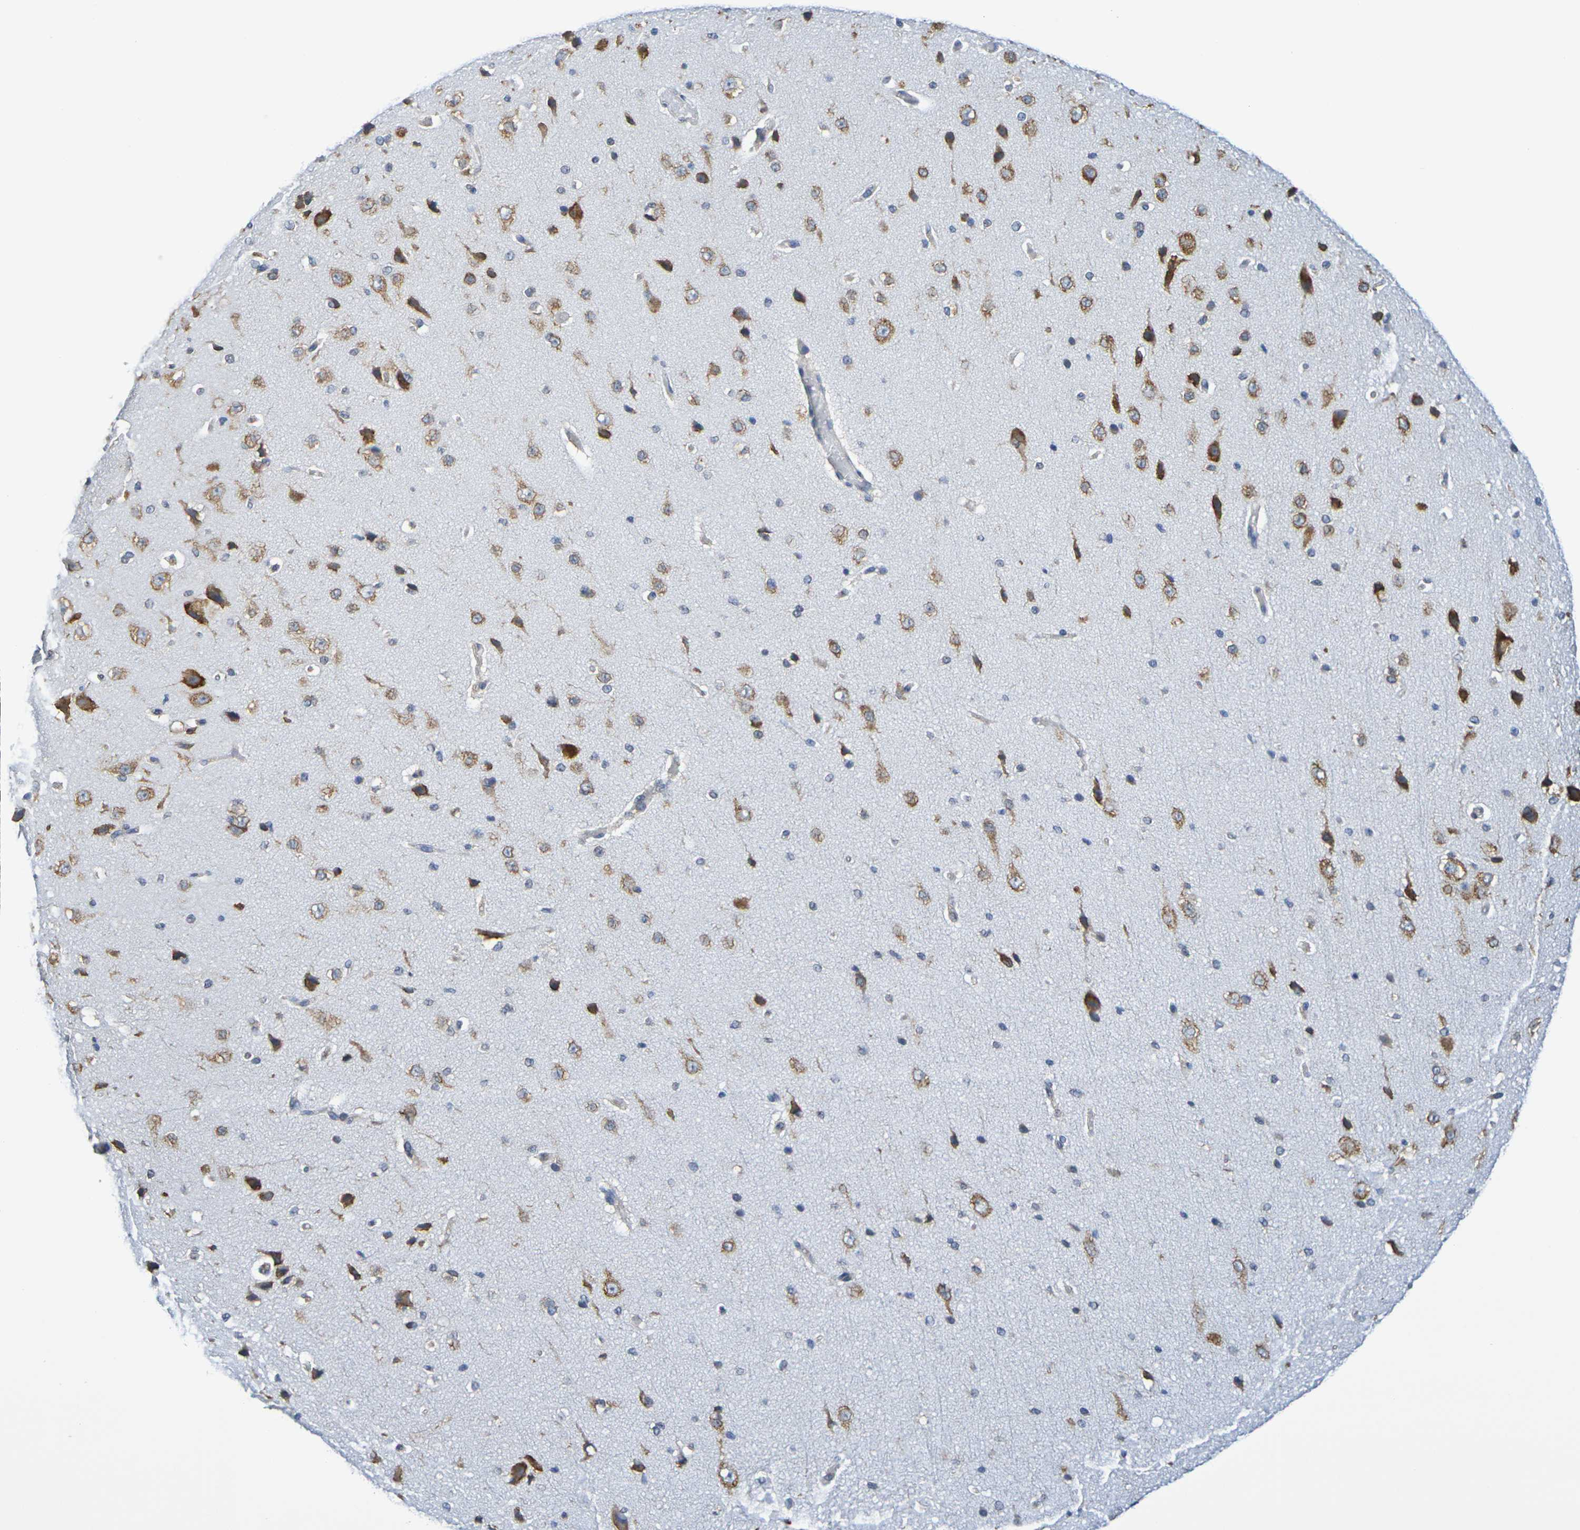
{"staining": {"intensity": "negative", "quantity": "none", "location": "none"}, "tissue": "cerebral cortex", "cell_type": "Endothelial cells", "image_type": "normal", "snomed": [{"axis": "morphology", "description": "Normal tissue, NOS"}, {"axis": "morphology", "description": "Developmental malformation"}, {"axis": "topography", "description": "Cerebral cortex"}], "caption": "Immunohistochemical staining of normal cerebral cortex exhibits no significant staining in endothelial cells. (Stains: DAB (3,3'-diaminobenzidine) IHC with hematoxylin counter stain, Microscopy: brightfield microscopy at high magnification).", "gene": "CHRNB1", "patient": {"sex": "female", "age": 30}}